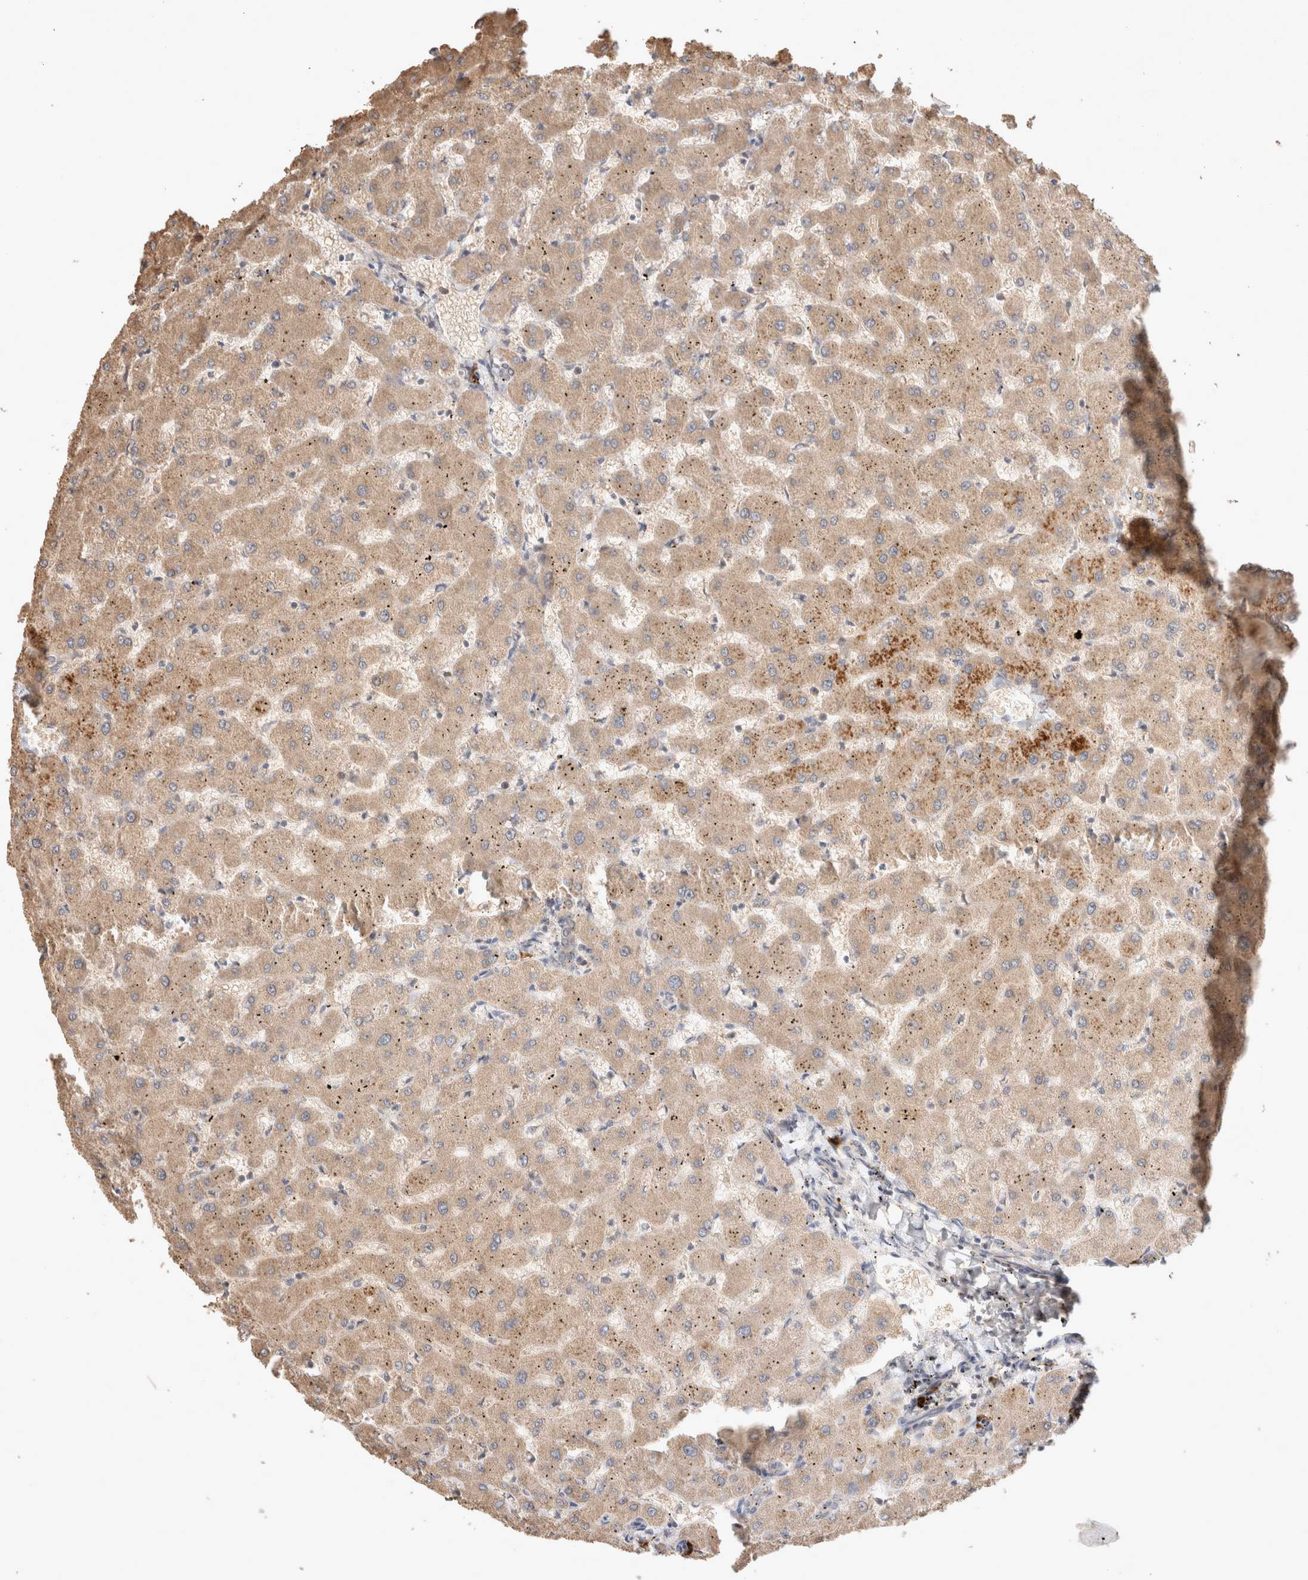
{"staining": {"intensity": "negative", "quantity": "none", "location": "none"}, "tissue": "liver", "cell_type": "Cholangiocytes", "image_type": "normal", "snomed": [{"axis": "morphology", "description": "Normal tissue, NOS"}, {"axis": "topography", "description": "Liver"}], "caption": "IHC histopathology image of benign liver stained for a protein (brown), which reveals no expression in cholangiocytes. (DAB (3,3'-diaminobenzidine) IHC visualized using brightfield microscopy, high magnification).", "gene": "HROB", "patient": {"sex": "female", "age": 63}}